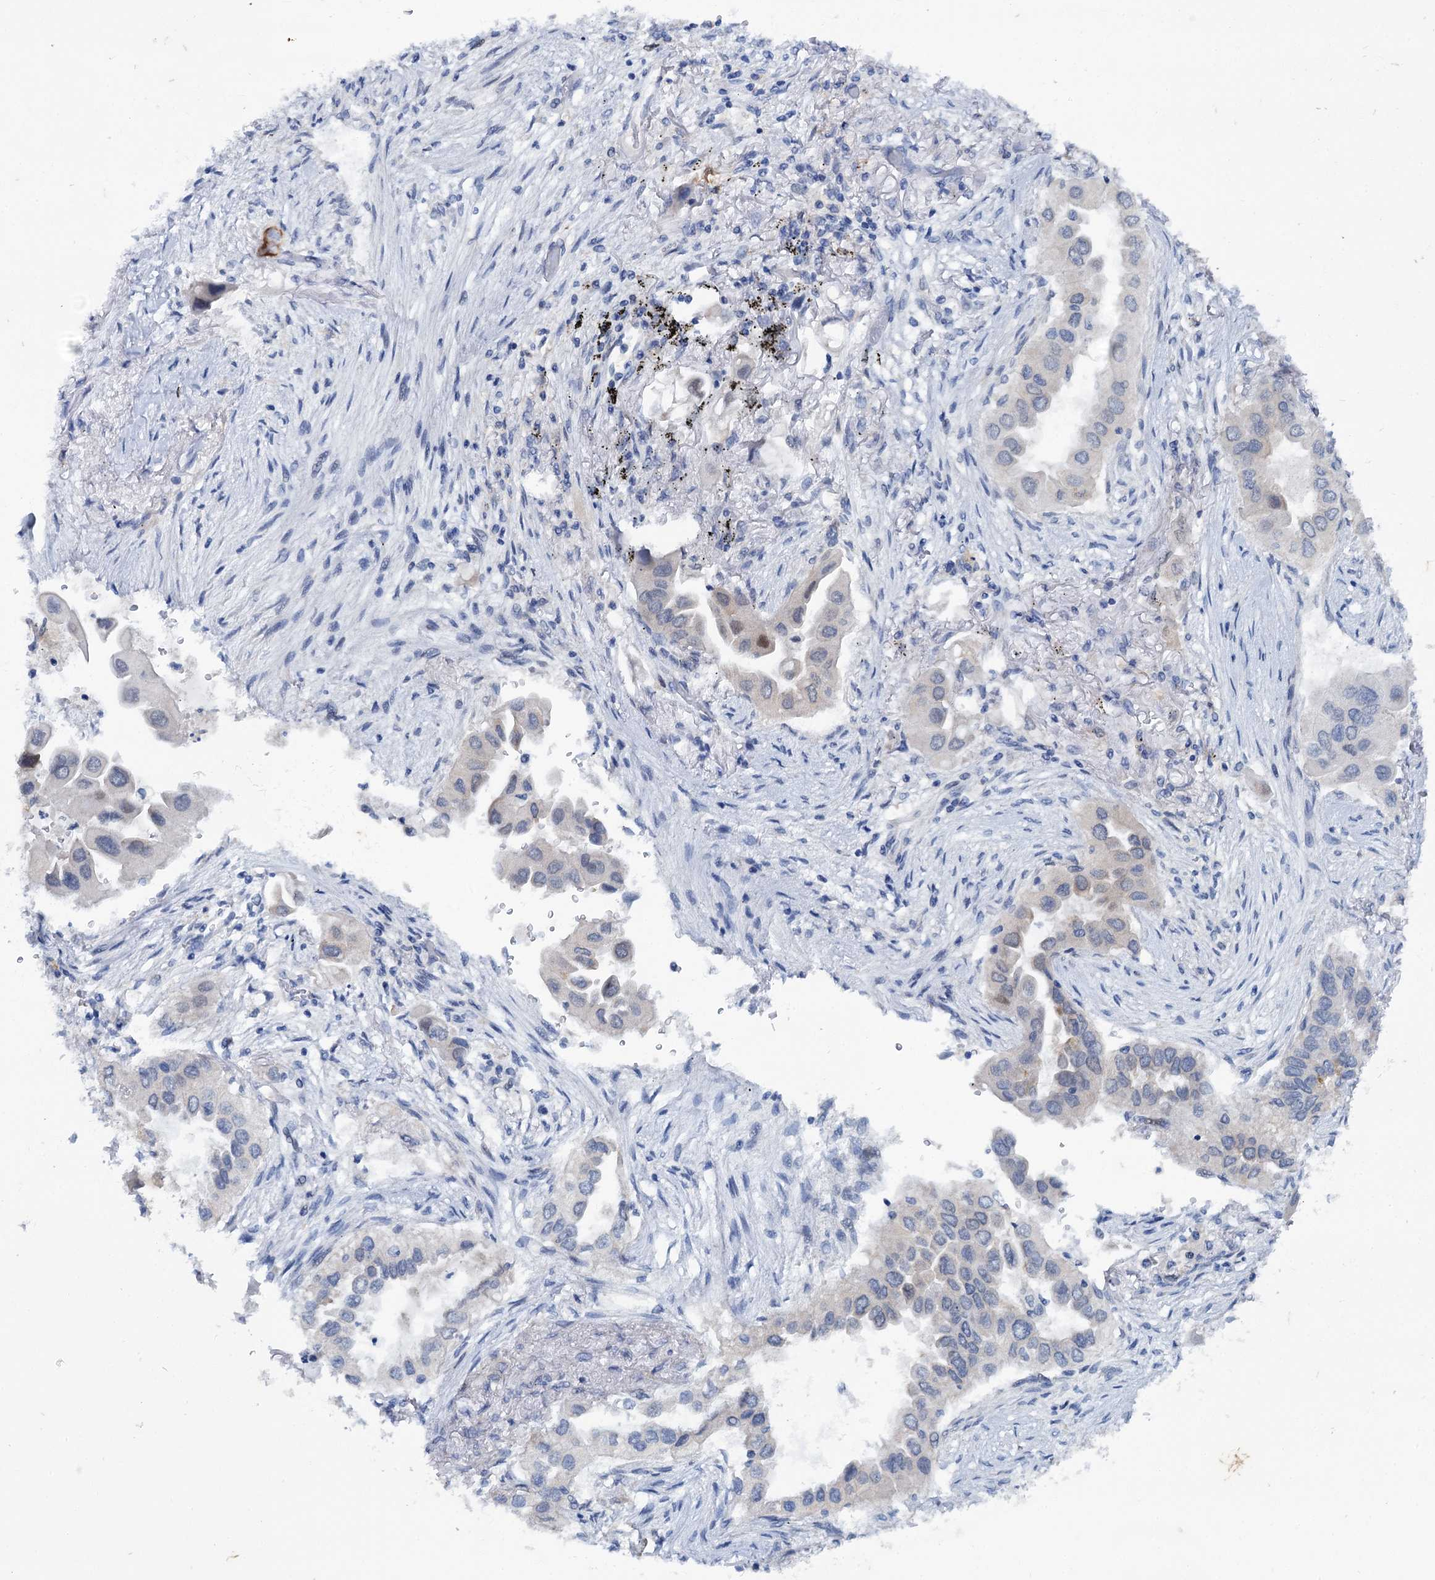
{"staining": {"intensity": "negative", "quantity": "none", "location": "none"}, "tissue": "lung cancer", "cell_type": "Tumor cells", "image_type": "cancer", "snomed": [{"axis": "morphology", "description": "Adenocarcinoma, NOS"}, {"axis": "topography", "description": "Lung"}], "caption": "DAB (3,3'-diaminobenzidine) immunohistochemical staining of lung adenocarcinoma demonstrates no significant staining in tumor cells.", "gene": "MID1IP1", "patient": {"sex": "female", "age": 76}}